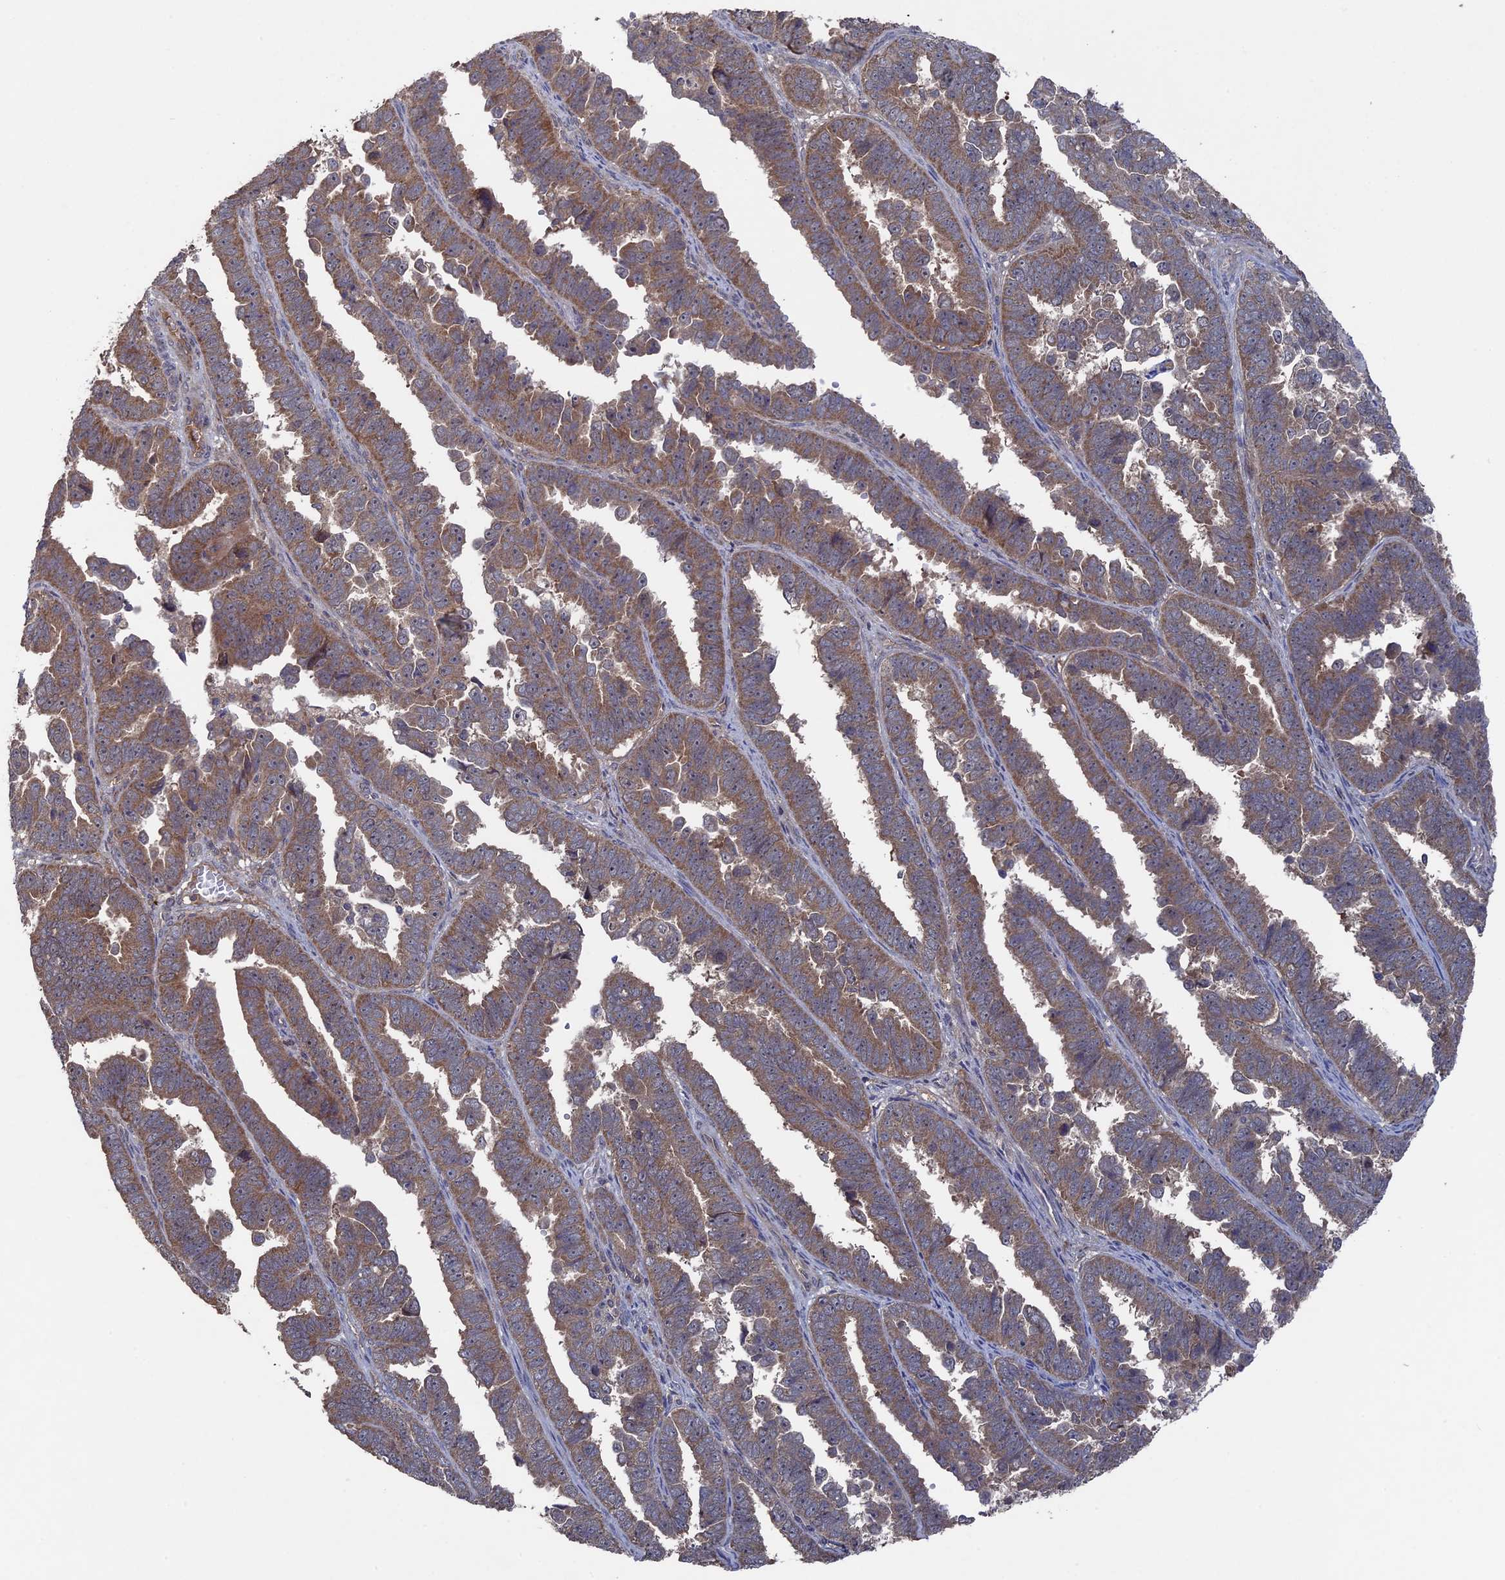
{"staining": {"intensity": "moderate", "quantity": ">75%", "location": "cytoplasmic/membranous"}, "tissue": "endometrial cancer", "cell_type": "Tumor cells", "image_type": "cancer", "snomed": [{"axis": "morphology", "description": "Adenocarcinoma, NOS"}, {"axis": "topography", "description": "Endometrium"}], "caption": "There is medium levels of moderate cytoplasmic/membranous expression in tumor cells of adenocarcinoma (endometrial), as demonstrated by immunohistochemical staining (brown color).", "gene": "RAB15", "patient": {"sex": "female", "age": 75}}